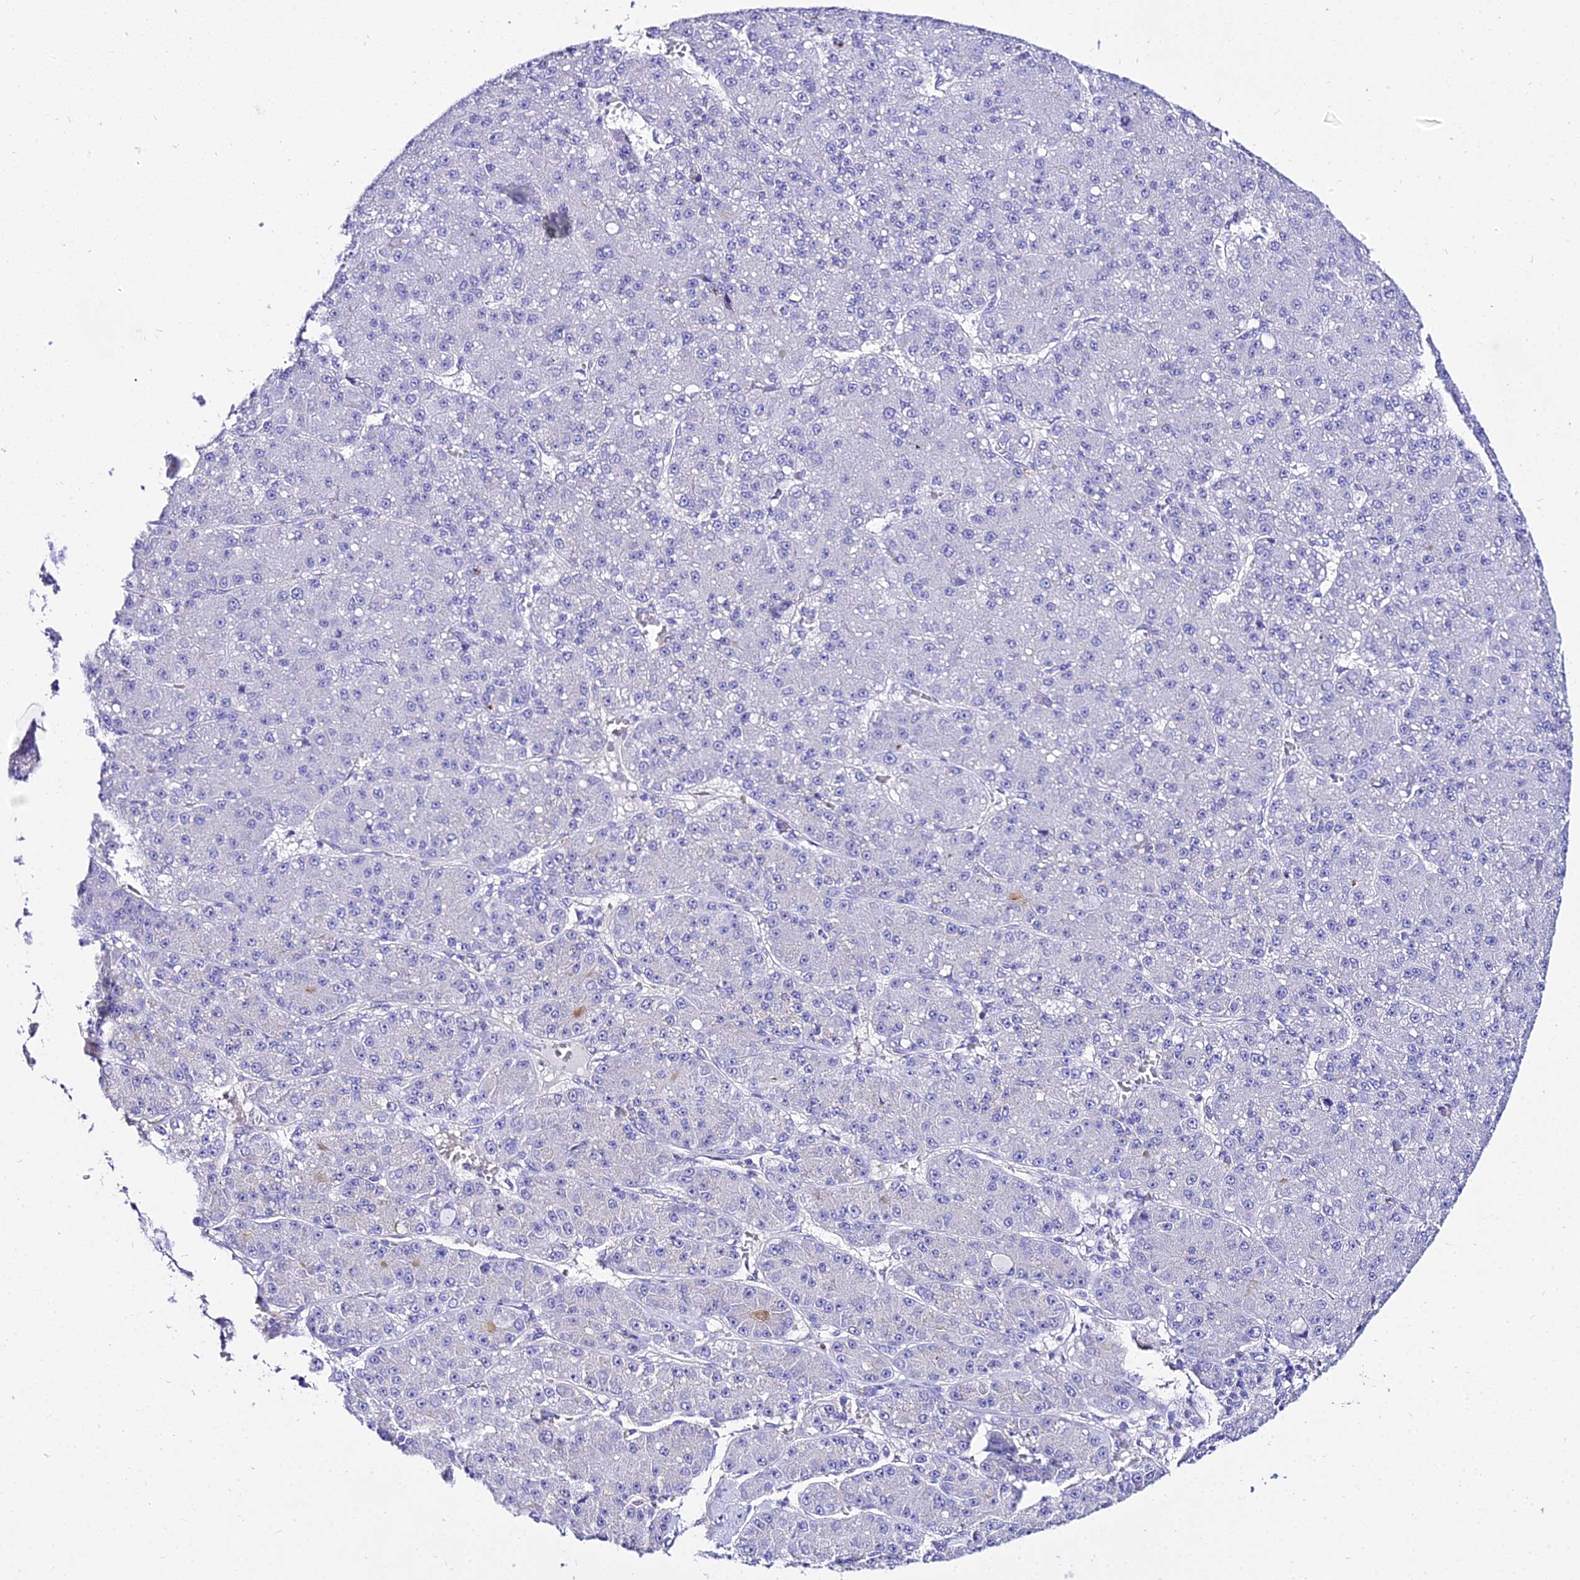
{"staining": {"intensity": "negative", "quantity": "none", "location": "none"}, "tissue": "liver cancer", "cell_type": "Tumor cells", "image_type": "cancer", "snomed": [{"axis": "morphology", "description": "Carcinoma, Hepatocellular, NOS"}, {"axis": "topography", "description": "Liver"}], "caption": "An image of human hepatocellular carcinoma (liver) is negative for staining in tumor cells.", "gene": "TUBA3D", "patient": {"sex": "male", "age": 67}}